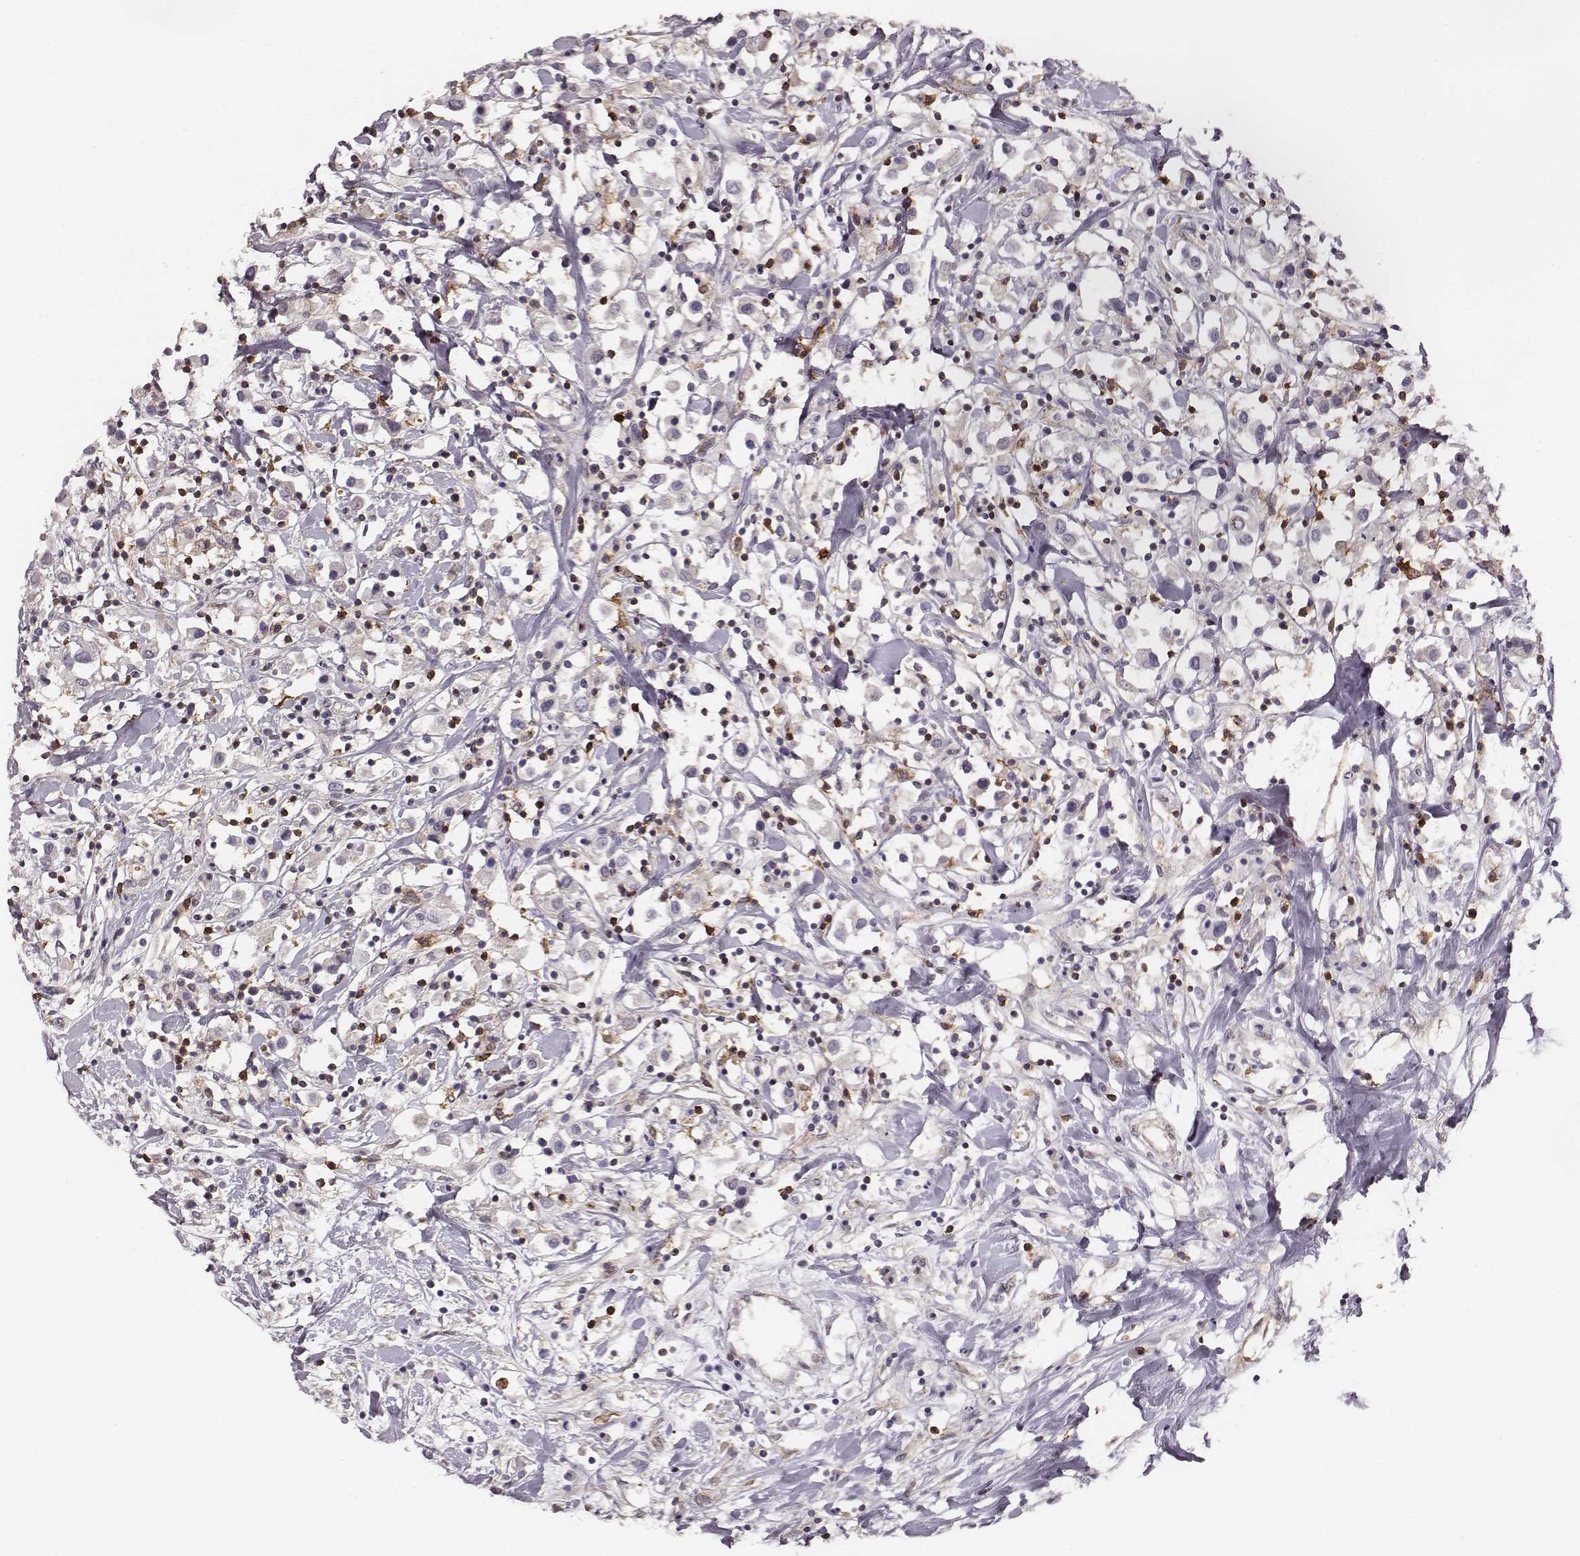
{"staining": {"intensity": "negative", "quantity": "none", "location": "none"}, "tissue": "breast cancer", "cell_type": "Tumor cells", "image_type": "cancer", "snomed": [{"axis": "morphology", "description": "Duct carcinoma"}, {"axis": "topography", "description": "Breast"}], "caption": "Breast invasive ductal carcinoma stained for a protein using immunohistochemistry shows no staining tumor cells.", "gene": "ZYX", "patient": {"sex": "female", "age": 61}}